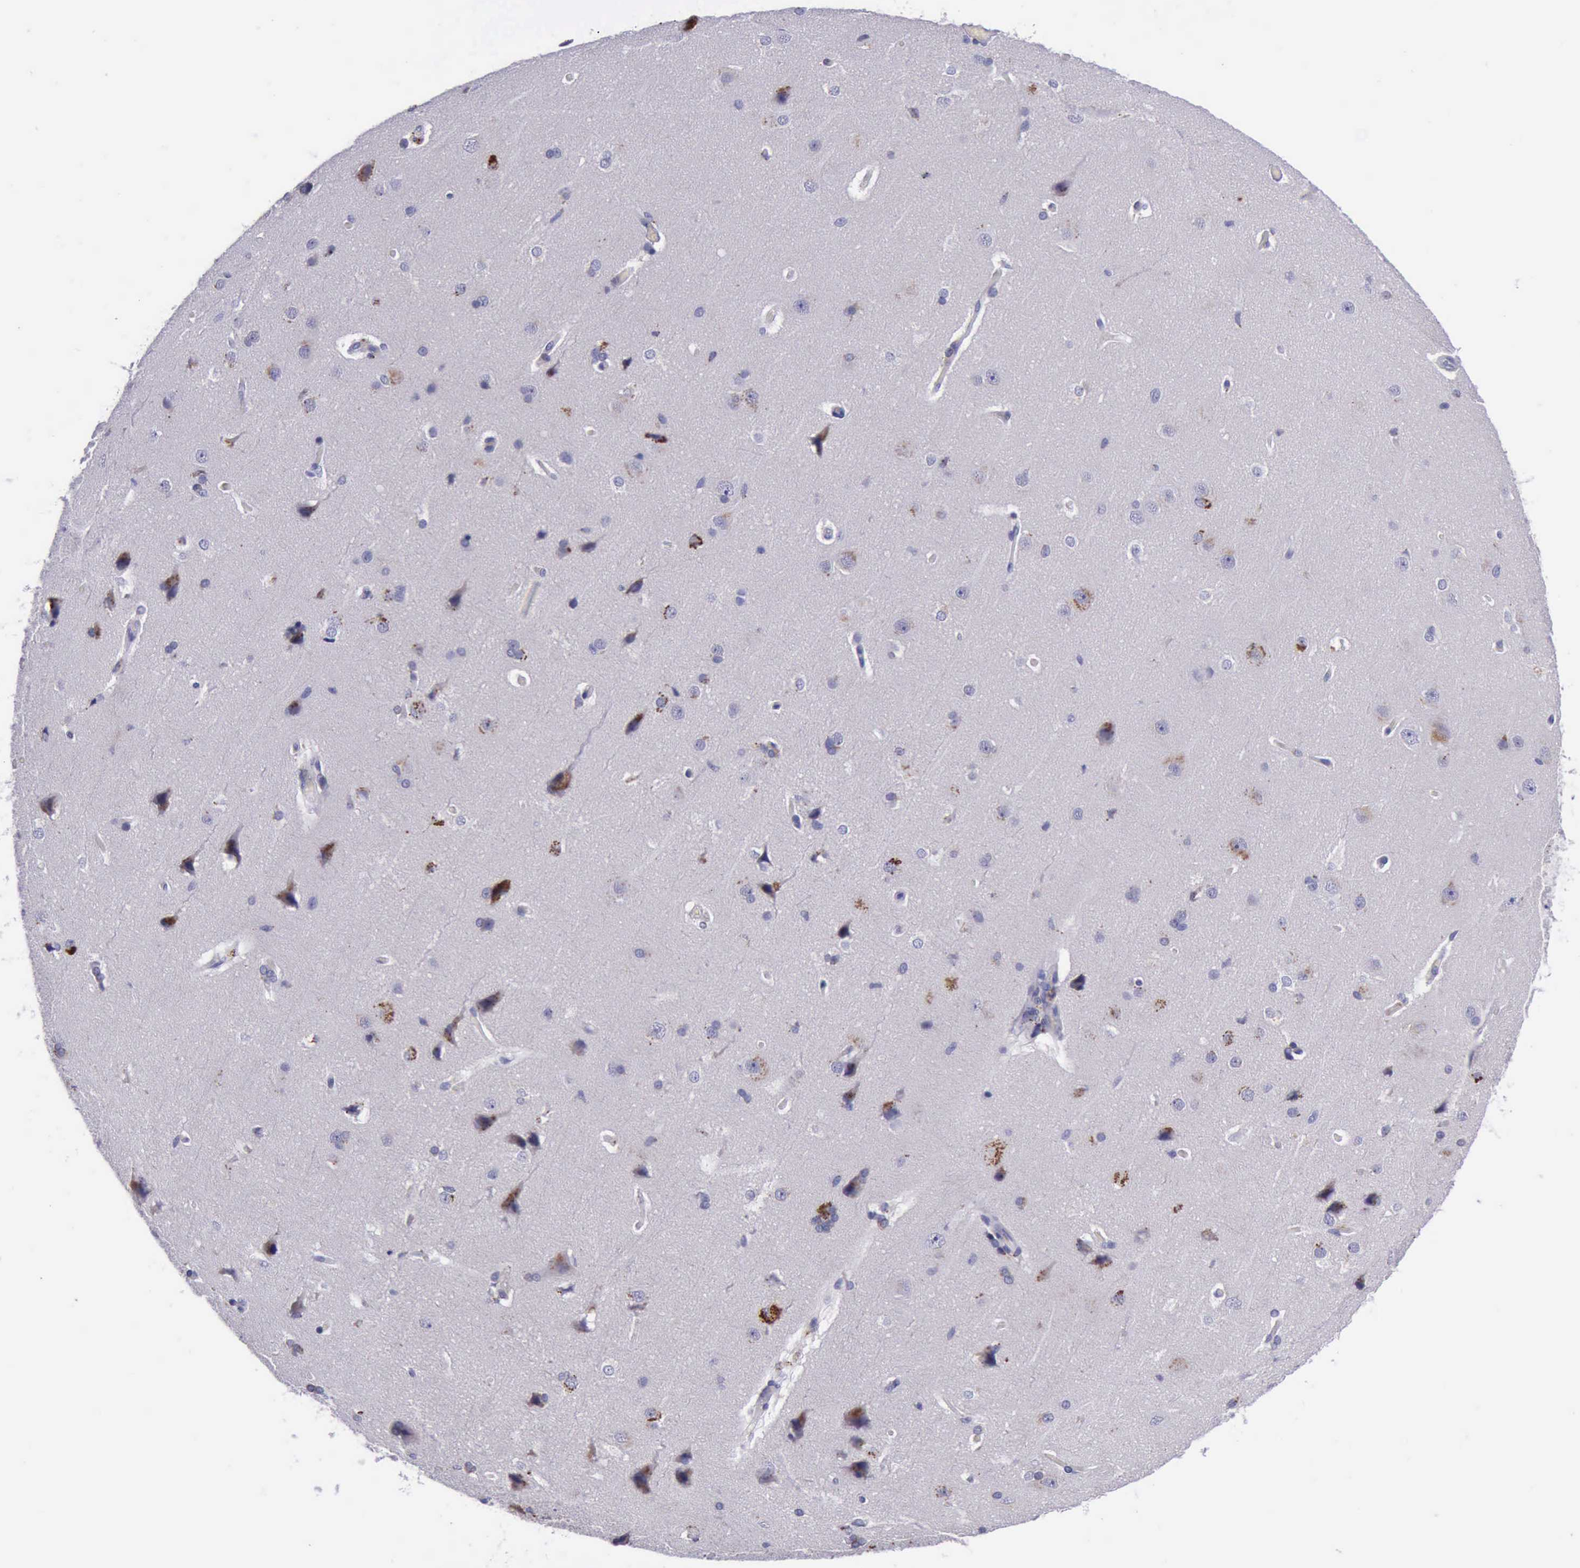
{"staining": {"intensity": "negative", "quantity": "none", "location": "none"}, "tissue": "cerebral cortex", "cell_type": "Endothelial cells", "image_type": "normal", "snomed": [{"axis": "morphology", "description": "Normal tissue, NOS"}, {"axis": "topography", "description": "Cerebral cortex"}], "caption": "High power microscopy image of an immunohistochemistry photomicrograph of unremarkable cerebral cortex, revealing no significant expression in endothelial cells. Nuclei are stained in blue.", "gene": "GLA", "patient": {"sex": "female", "age": 45}}